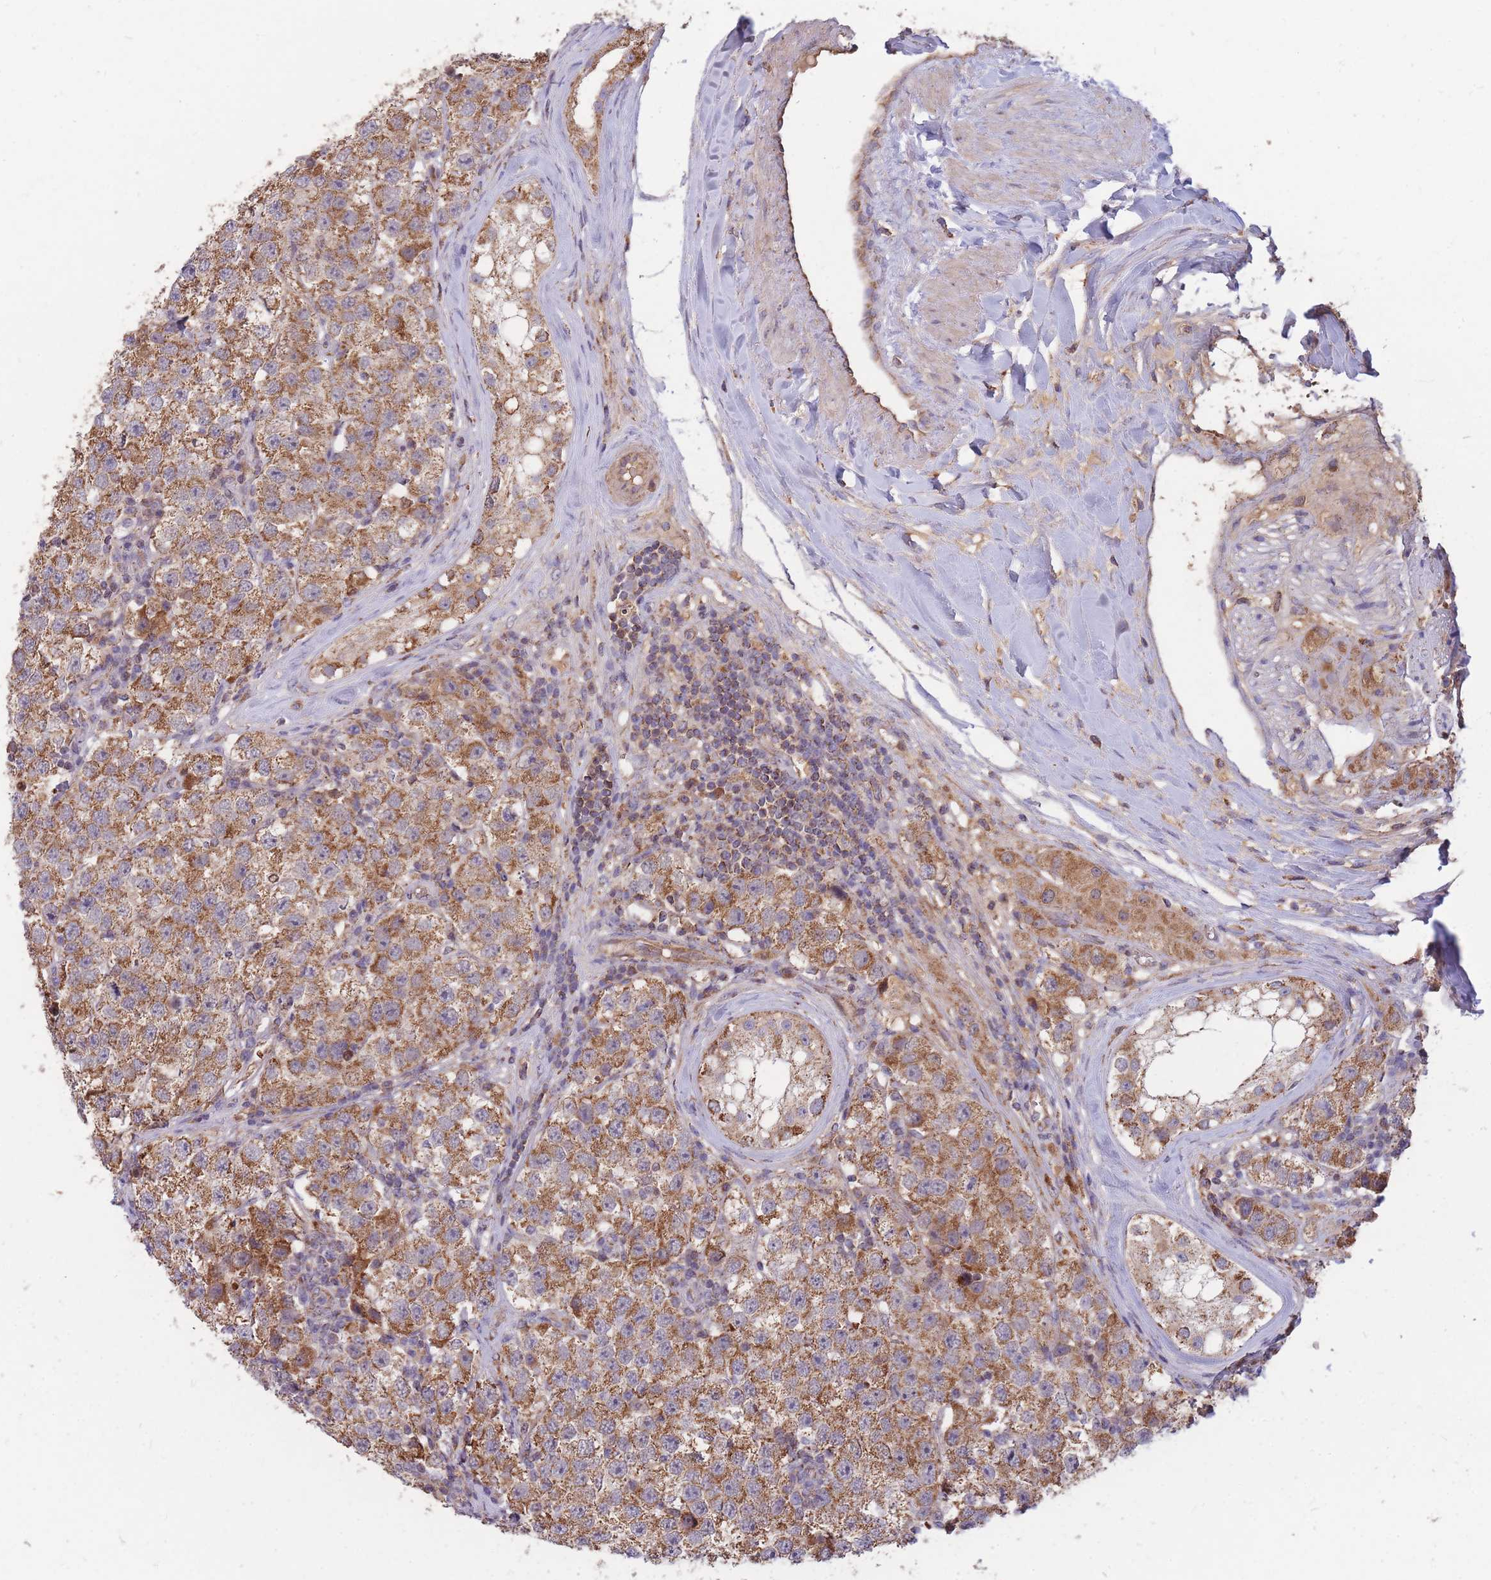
{"staining": {"intensity": "moderate", "quantity": ">75%", "location": "cytoplasmic/membranous"}, "tissue": "testis cancer", "cell_type": "Tumor cells", "image_type": "cancer", "snomed": [{"axis": "morphology", "description": "Seminoma, NOS"}, {"axis": "topography", "description": "Testis"}], "caption": "Immunohistochemical staining of human testis cancer (seminoma) reveals medium levels of moderate cytoplasmic/membranous protein positivity in about >75% of tumor cells.", "gene": "PTPMT1", "patient": {"sex": "male", "age": 34}}